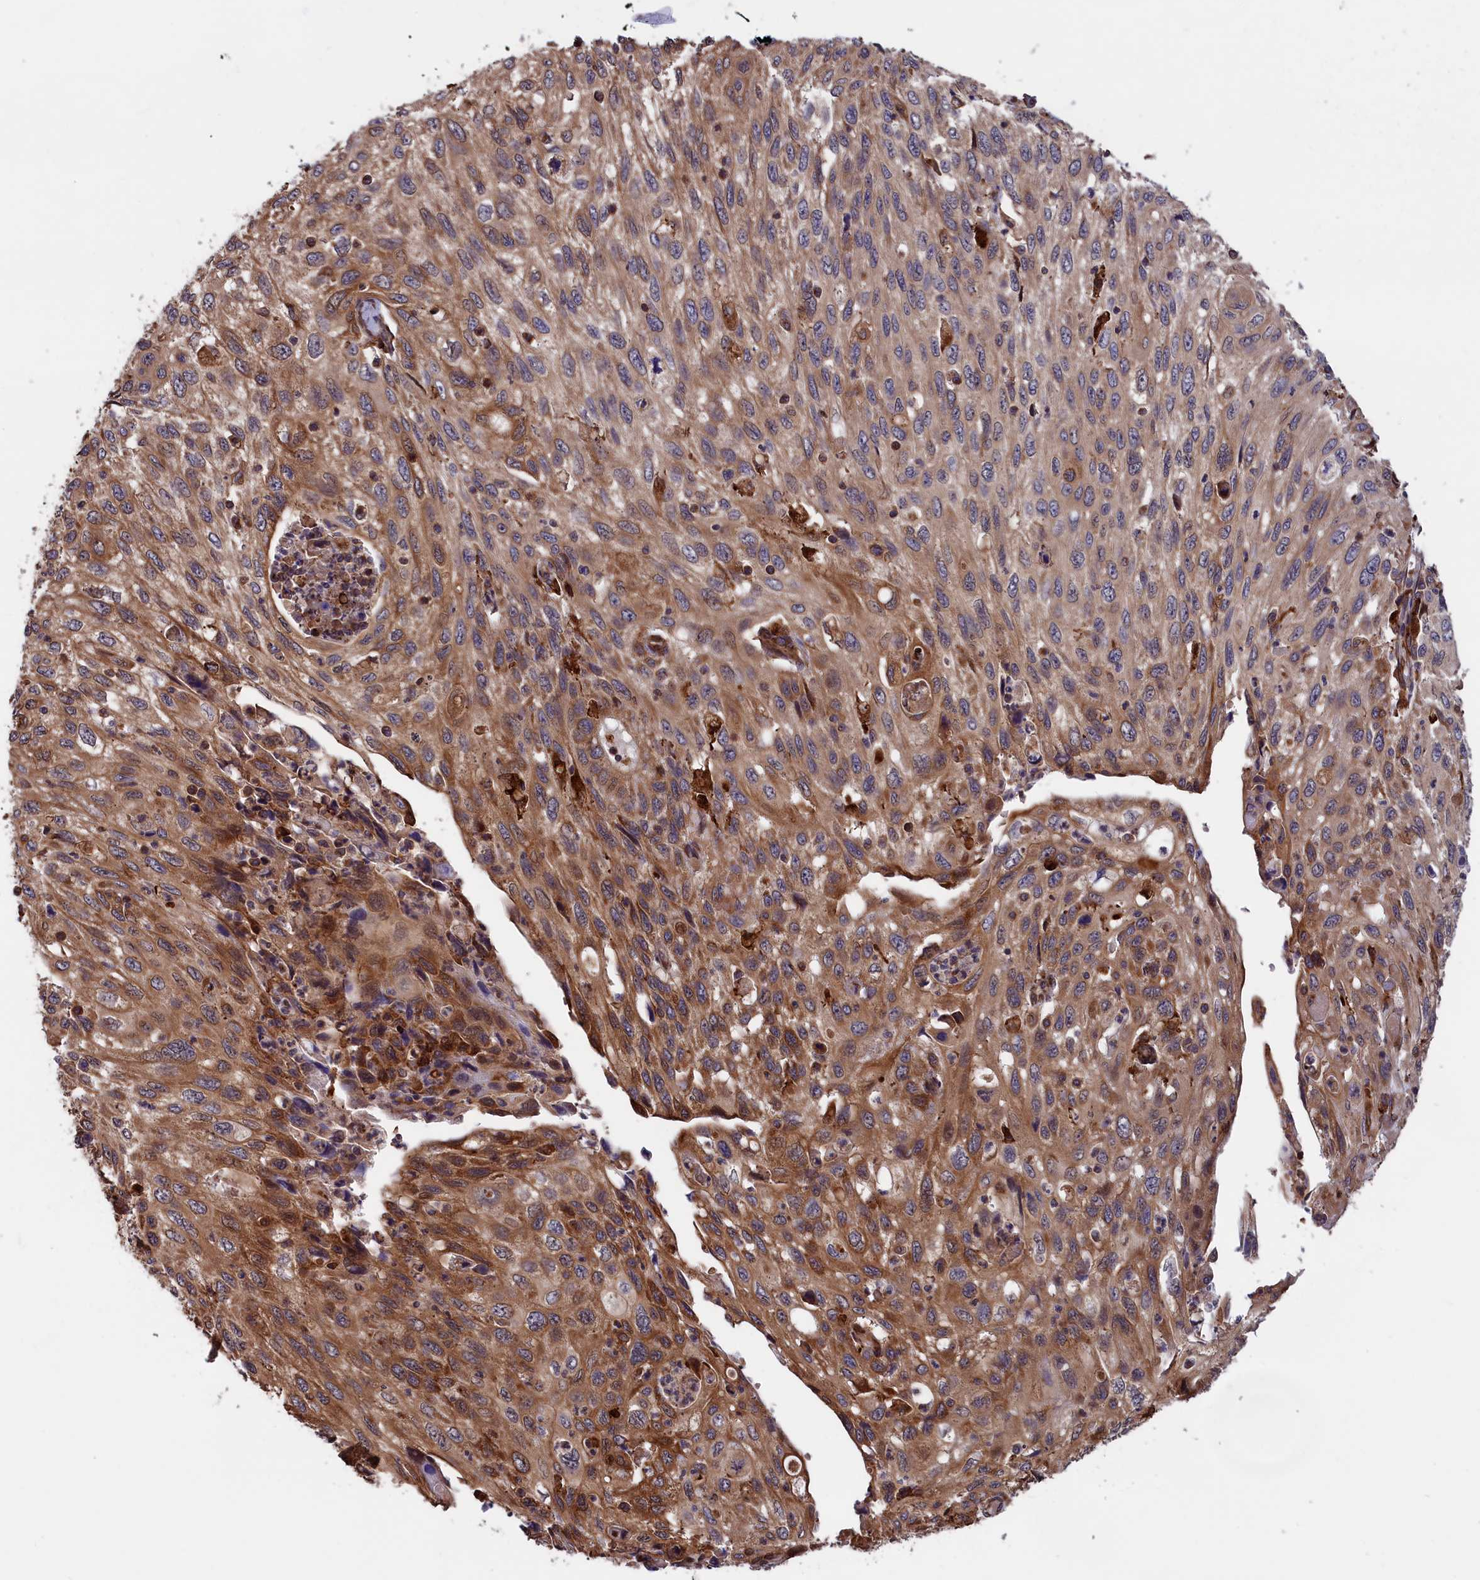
{"staining": {"intensity": "moderate", "quantity": ">75%", "location": "cytoplasmic/membranous"}, "tissue": "cervical cancer", "cell_type": "Tumor cells", "image_type": "cancer", "snomed": [{"axis": "morphology", "description": "Squamous cell carcinoma, NOS"}, {"axis": "topography", "description": "Cervix"}], "caption": "IHC (DAB) staining of human squamous cell carcinoma (cervical) displays moderate cytoplasmic/membranous protein positivity in about >75% of tumor cells.", "gene": "PLA2G4C", "patient": {"sex": "female", "age": 70}}